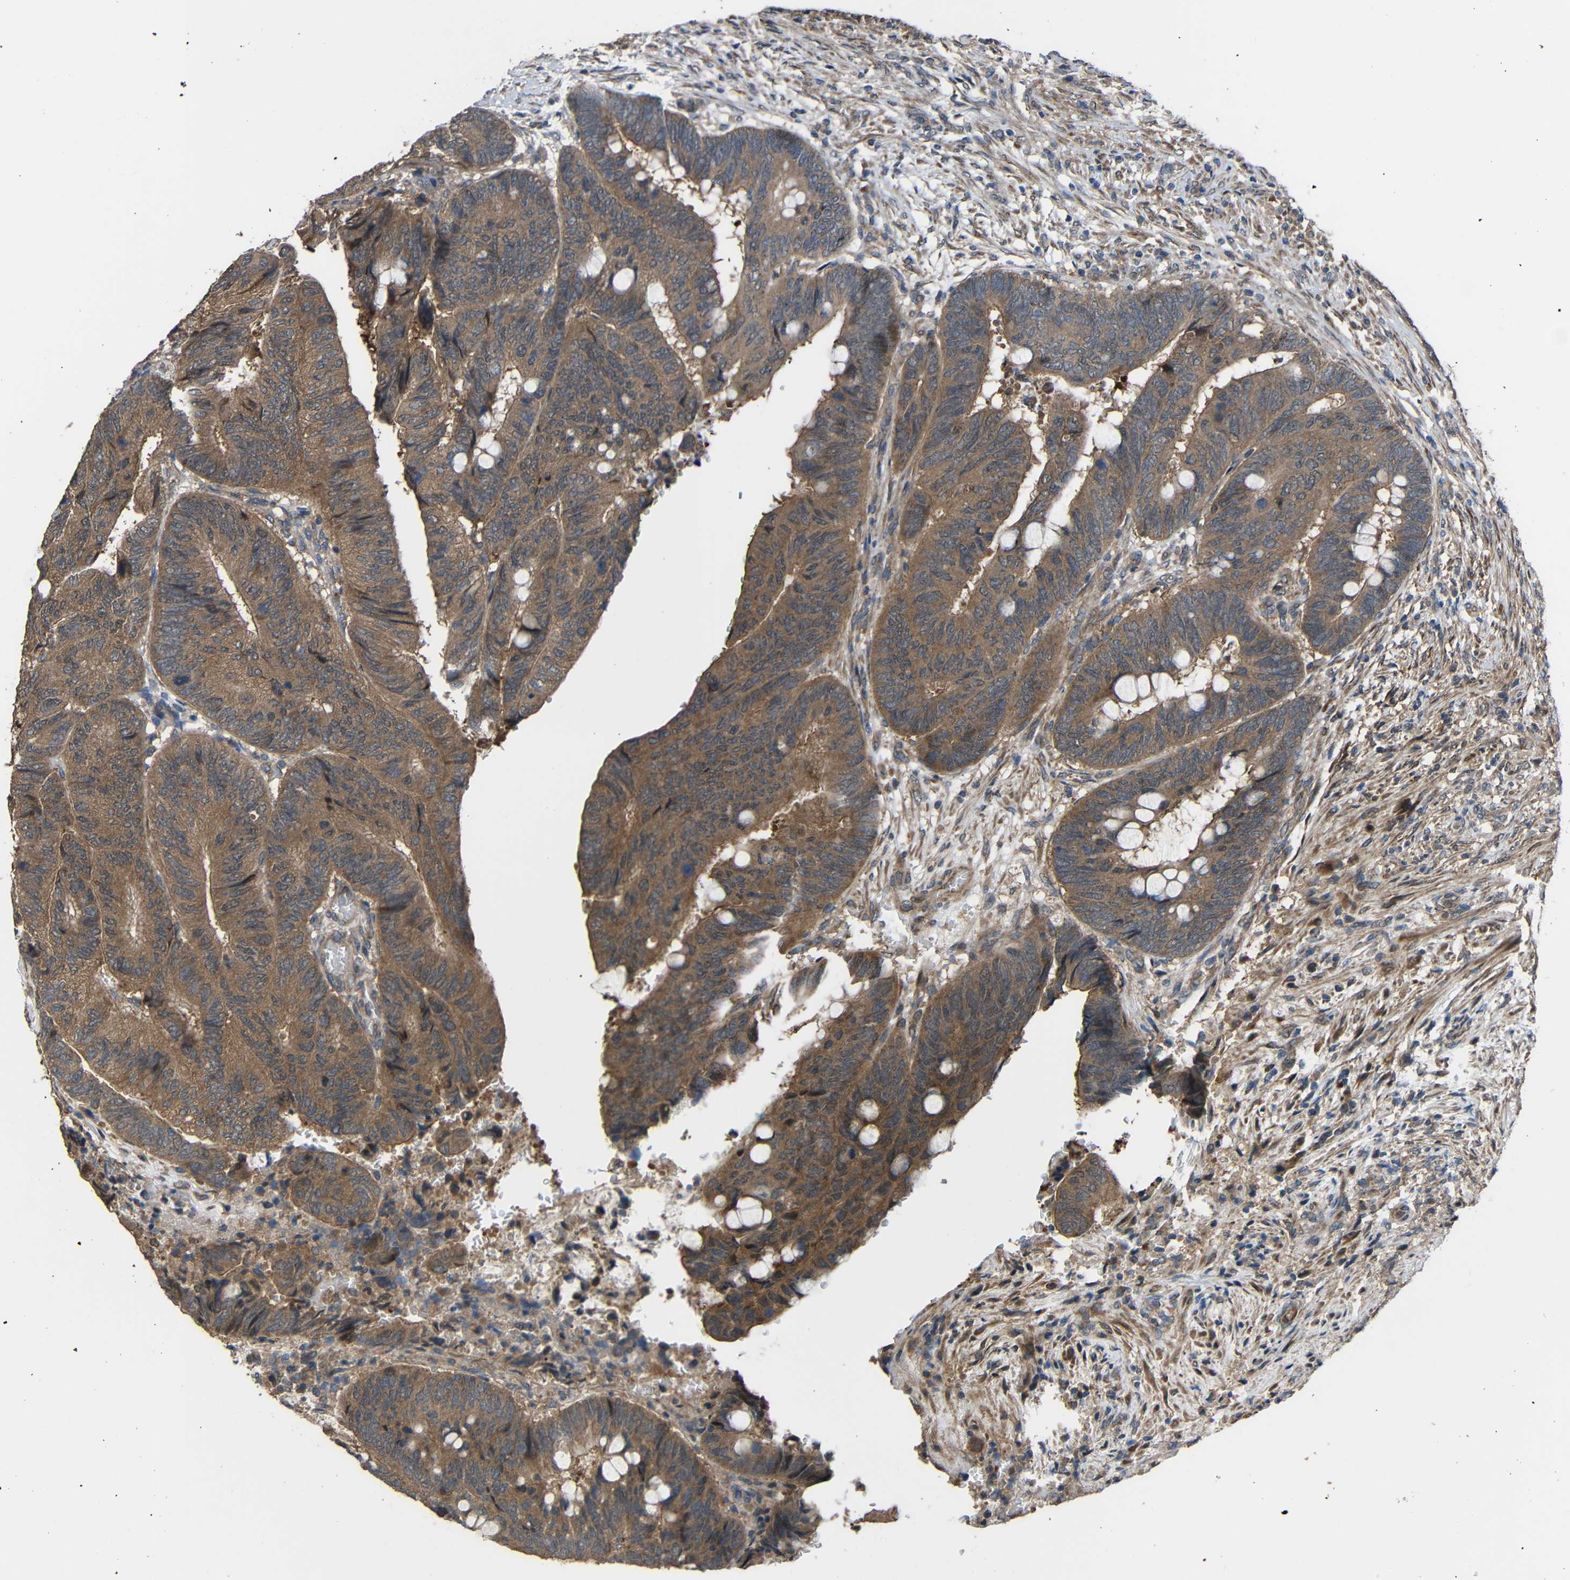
{"staining": {"intensity": "moderate", "quantity": ">75%", "location": "cytoplasmic/membranous"}, "tissue": "colorectal cancer", "cell_type": "Tumor cells", "image_type": "cancer", "snomed": [{"axis": "morphology", "description": "Normal tissue, NOS"}, {"axis": "morphology", "description": "Adenocarcinoma, NOS"}, {"axis": "topography", "description": "Rectum"}, {"axis": "topography", "description": "Peripheral nerve tissue"}], "caption": "Immunohistochemical staining of colorectal cancer (adenocarcinoma) reveals medium levels of moderate cytoplasmic/membranous expression in about >75% of tumor cells.", "gene": "CHST9", "patient": {"sex": "male", "age": 92}}